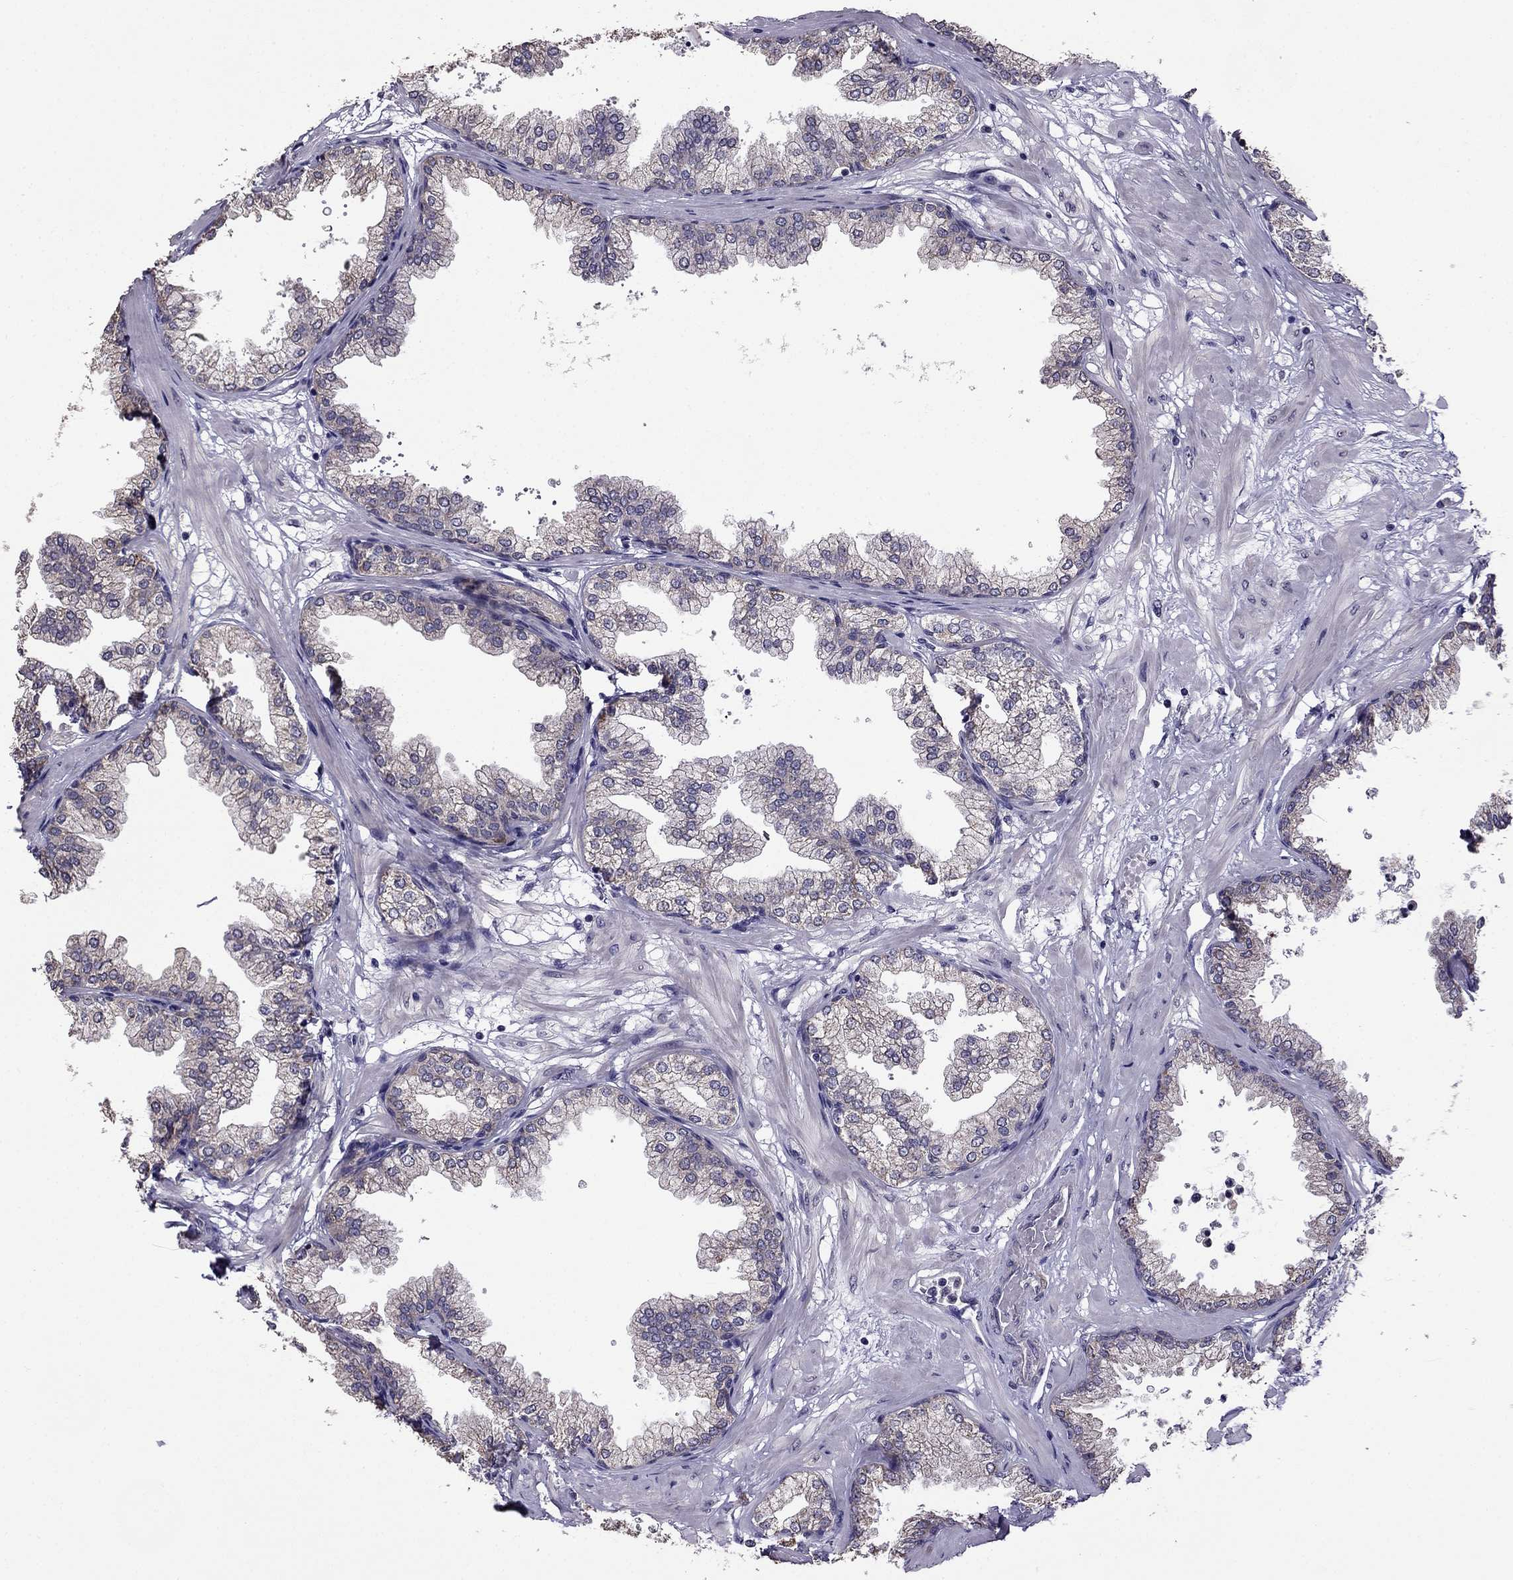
{"staining": {"intensity": "negative", "quantity": "none", "location": "none"}, "tissue": "prostate", "cell_type": "Glandular cells", "image_type": "normal", "snomed": [{"axis": "morphology", "description": "Normal tissue, NOS"}, {"axis": "topography", "description": "Prostate"}], "caption": "The photomicrograph demonstrates no staining of glandular cells in unremarkable prostate.", "gene": "CDH9", "patient": {"sex": "male", "age": 37}}